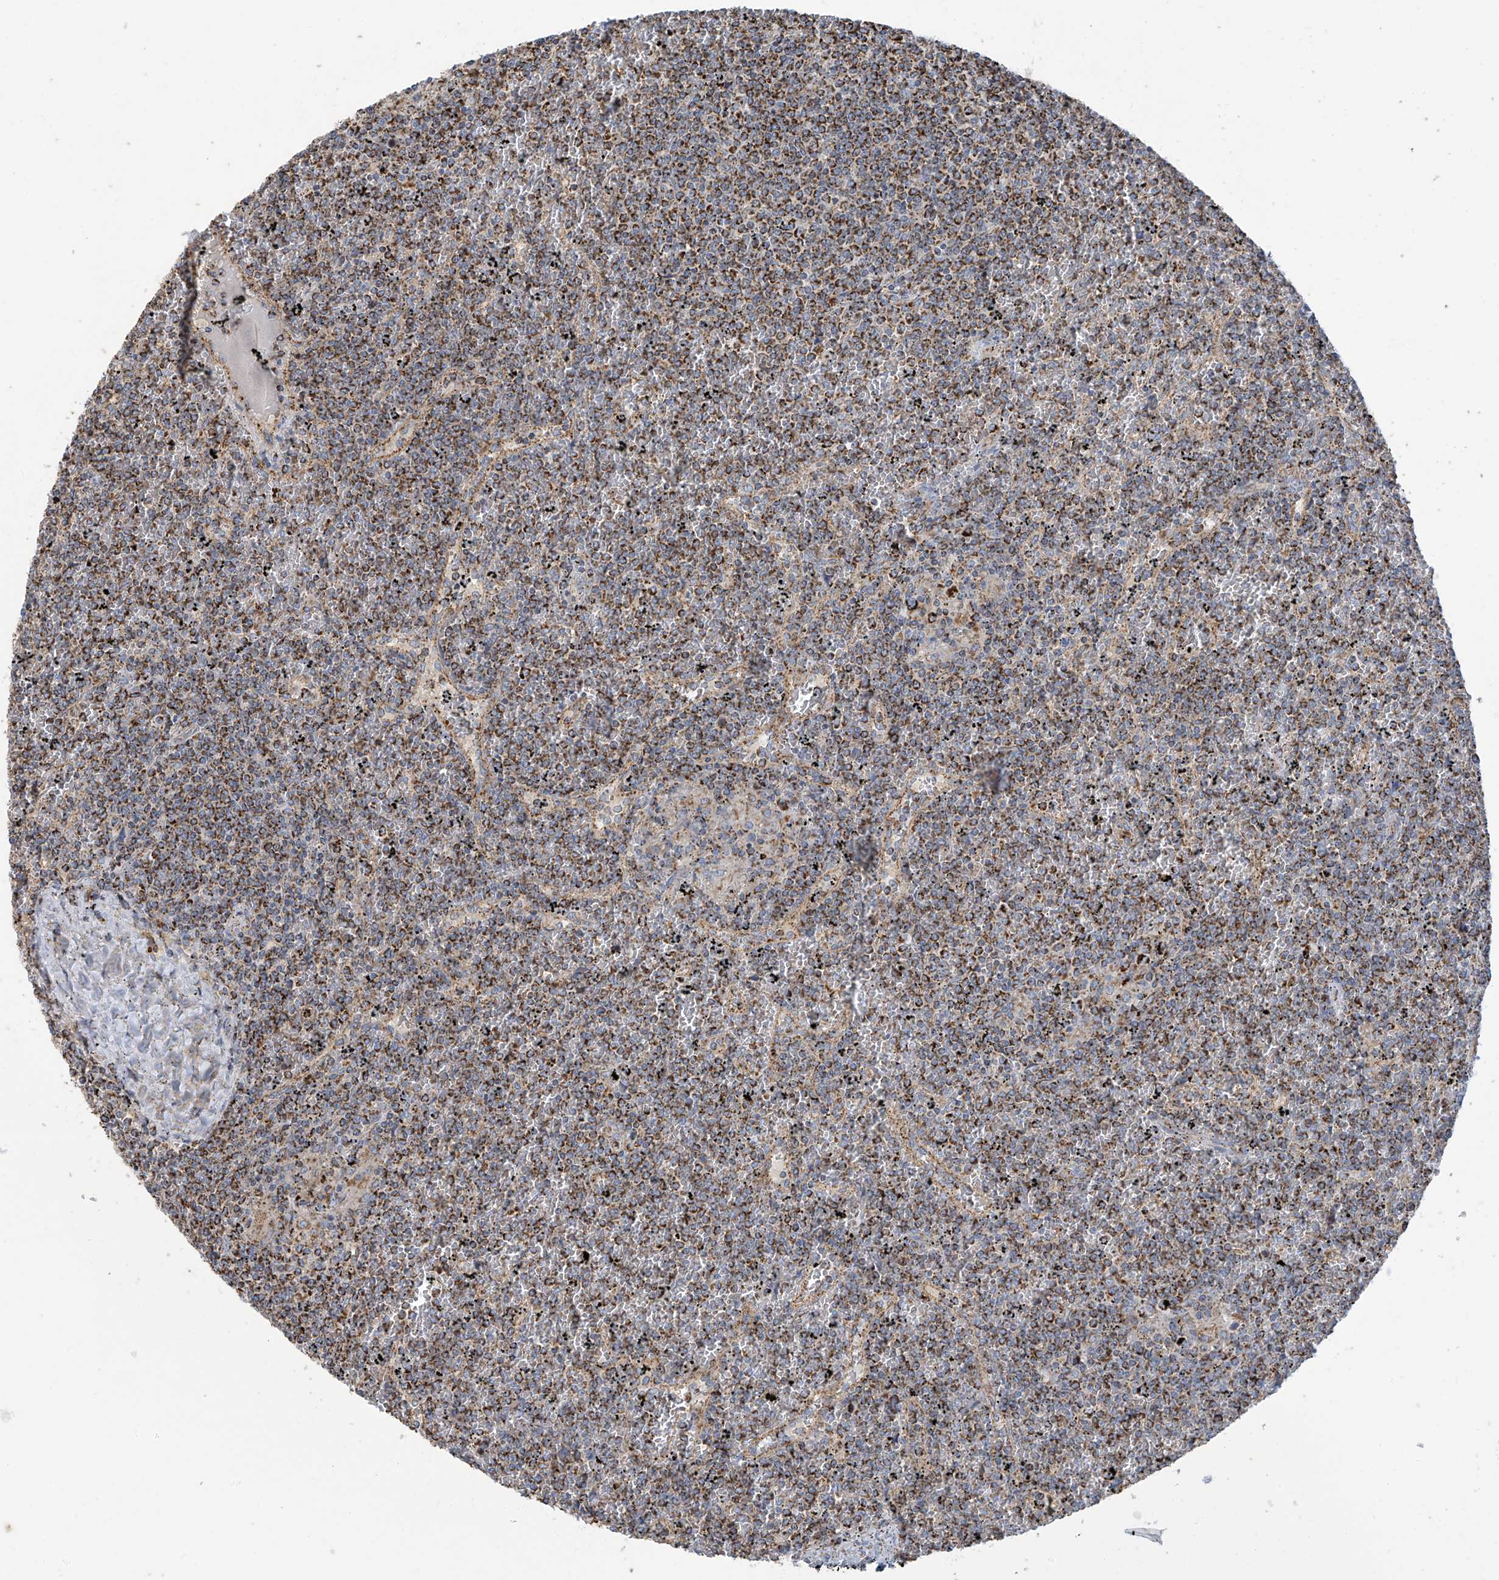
{"staining": {"intensity": "strong", "quantity": ">75%", "location": "cytoplasmic/membranous"}, "tissue": "lymphoma", "cell_type": "Tumor cells", "image_type": "cancer", "snomed": [{"axis": "morphology", "description": "Malignant lymphoma, non-Hodgkin's type, Low grade"}, {"axis": "topography", "description": "Spleen"}], "caption": "Brown immunohistochemical staining in human malignant lymphoma, non-Hodgkin's type (low-grade) shows strong cytoplasmic/membranous staining in about >75% of tumor cells.", "gene": "PNPT1", "patient": {"sex": "female", "age": 19}}